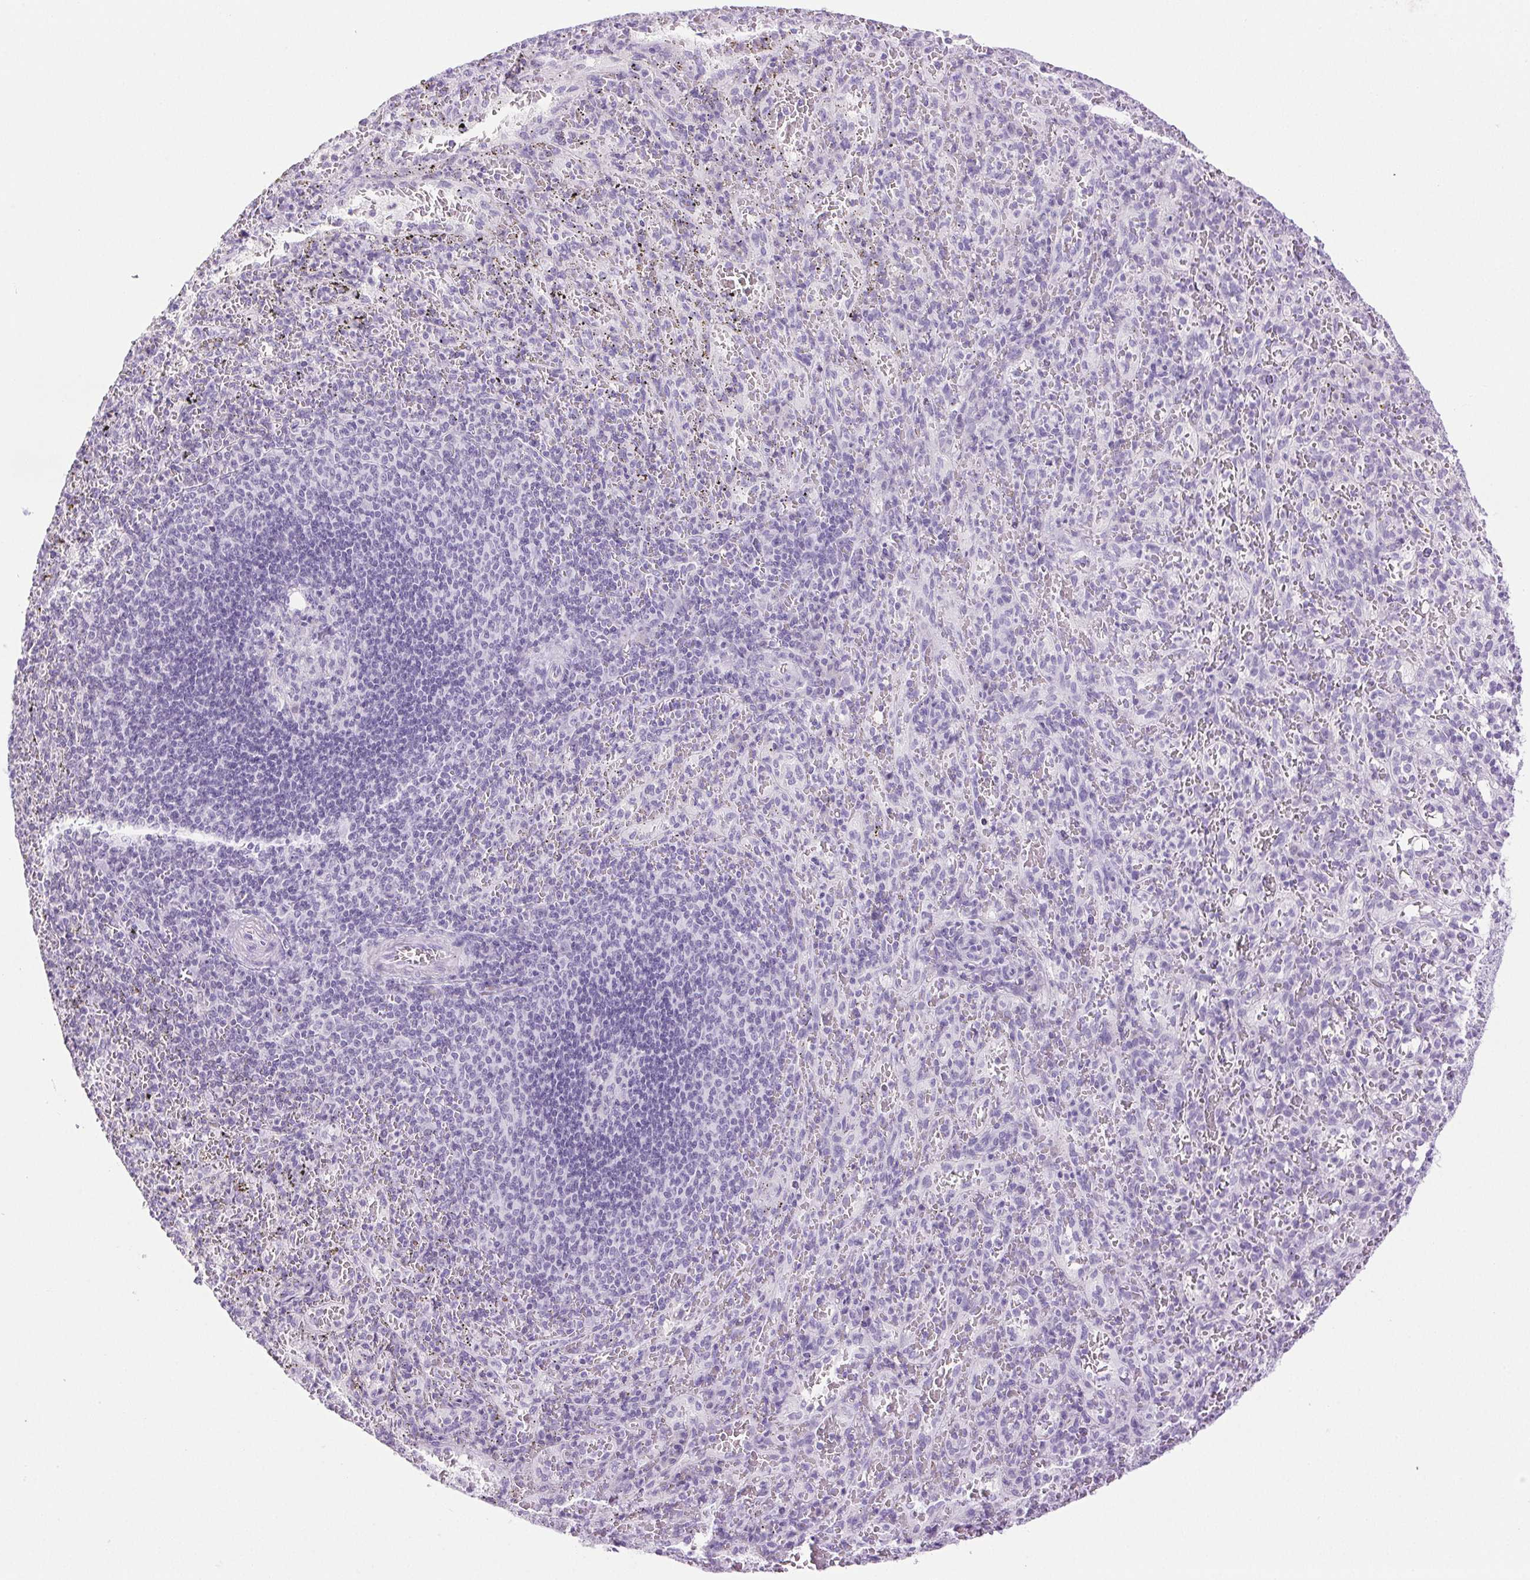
{"staining": {"intensity": "negative", "quantity": "none", "location": "none"}, "tissue": "spleen", "cell_type": "Cells in red pulp", "image_type": "normal", "snomed": [{"axis": "morphology", "description": "Normal tissue, NOS"}, {"axis": "topography", "description": "Spleen"}], "caption": "High magnification brightfield microscopy of benign spleen stained with DAB (brown) and counterstained with hematoxylin (blue): cells in red pulp show no significant expression. (DAB (3,3'-diaminobenzidine) IHC with hematoxylin counter stain).", "gene": "PAPPA2", "patient": {"sex": "male", "age": 57}}